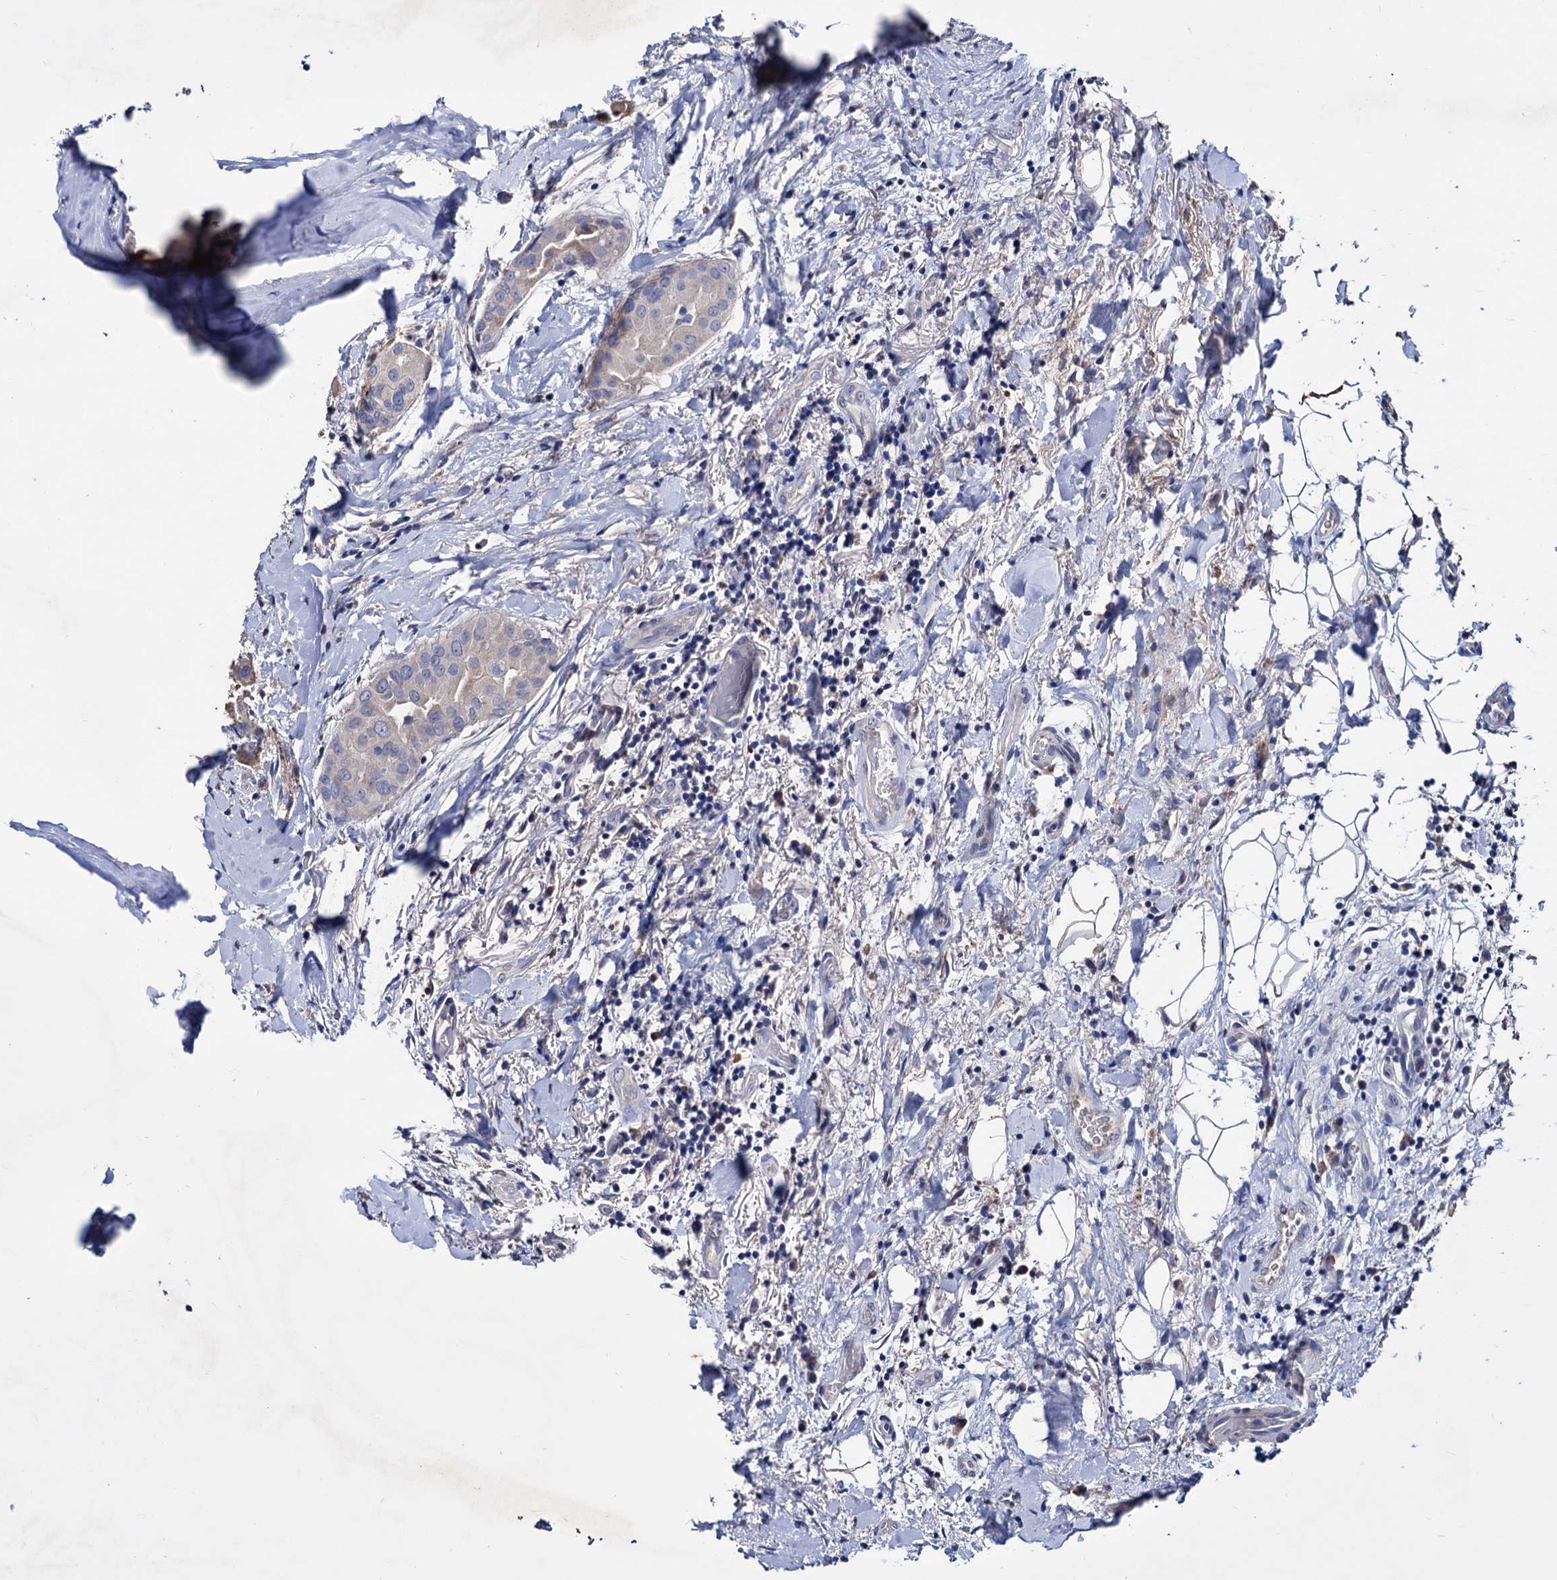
{"staining": {"intensity": "negative", "quantity": "none", "location": "none"}, "tissue": "thyroid cancer", "cell_type": "Tumor cells", "image_type": "cancer", "snomed": [{"axis": "morphology", "description": "Papillary adenocarcinoma, NOS"}, {"axis": "topography", "description": "Thyroid gland"}], "caption": "IHC photomicrograph of neoplastic tissue: thyroid cancer stained with DAB reveals no significant protein staining in tumor cells. The staining is performed using DAB (3,3'-diaminobenzidine) brown chromogen with nuclei counter-stained in using hematoxylin.", "gene": "NPAS4", "patient": {"sex": "male", "age": 33}}